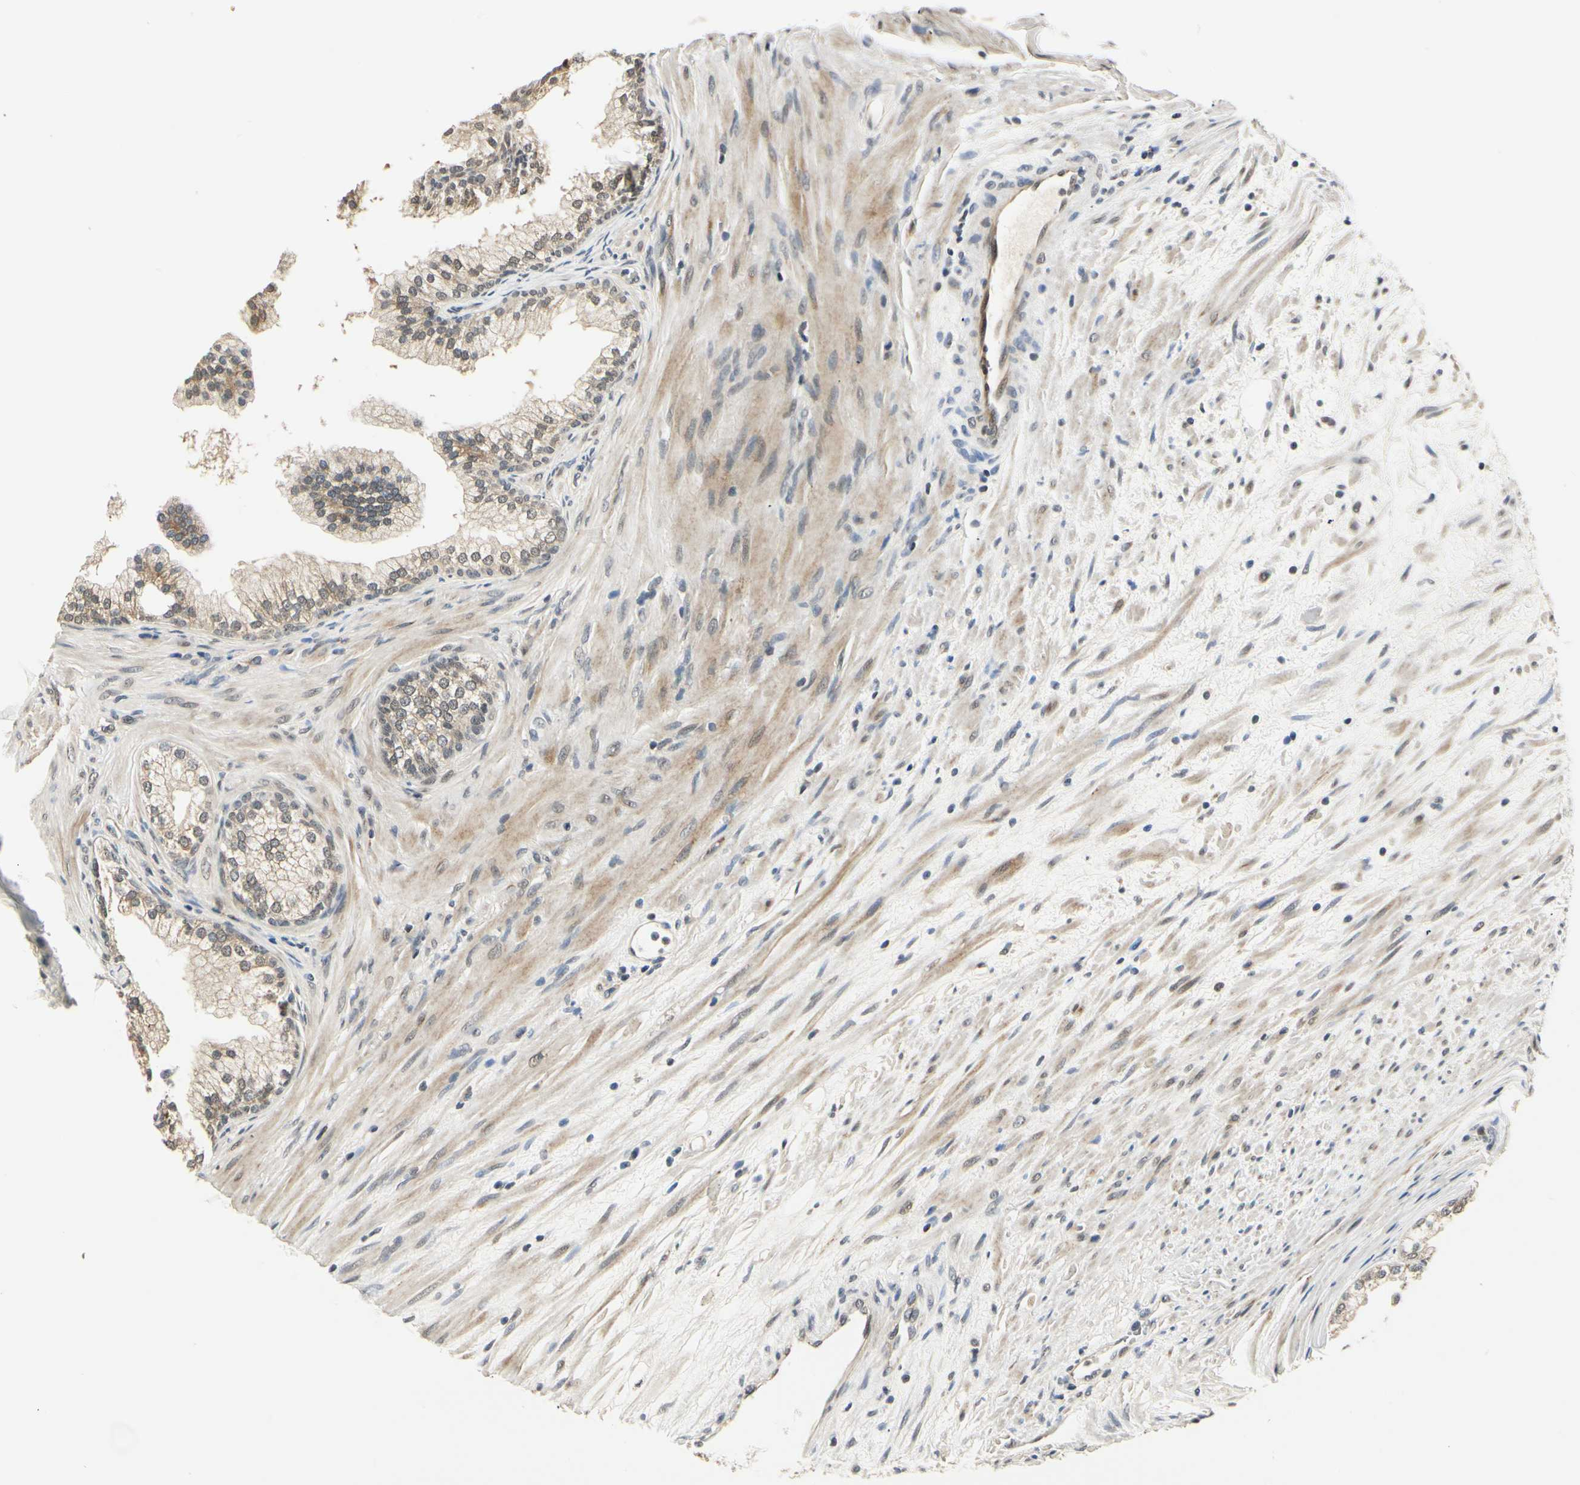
{"staining": {"intensity": "moderate", "quantity": ">75%", "location": "cytoplasmic/membranous"}, "tissue": "prostate", "cell_type": "Glandular cells", "image_type": "normal", "snomed": [{"axis": "morphology", "description": "Normal tissue, NOS"}, {"axis": "topography", "description": "Prostate"}], "caption": "Glandular cells display medium levels of moderate cytoplasmic/membranous expression in approximately >75% of cells in benign prostate.", "gene": "PDK2", "patient": {"sex": "male", "age": 76}}